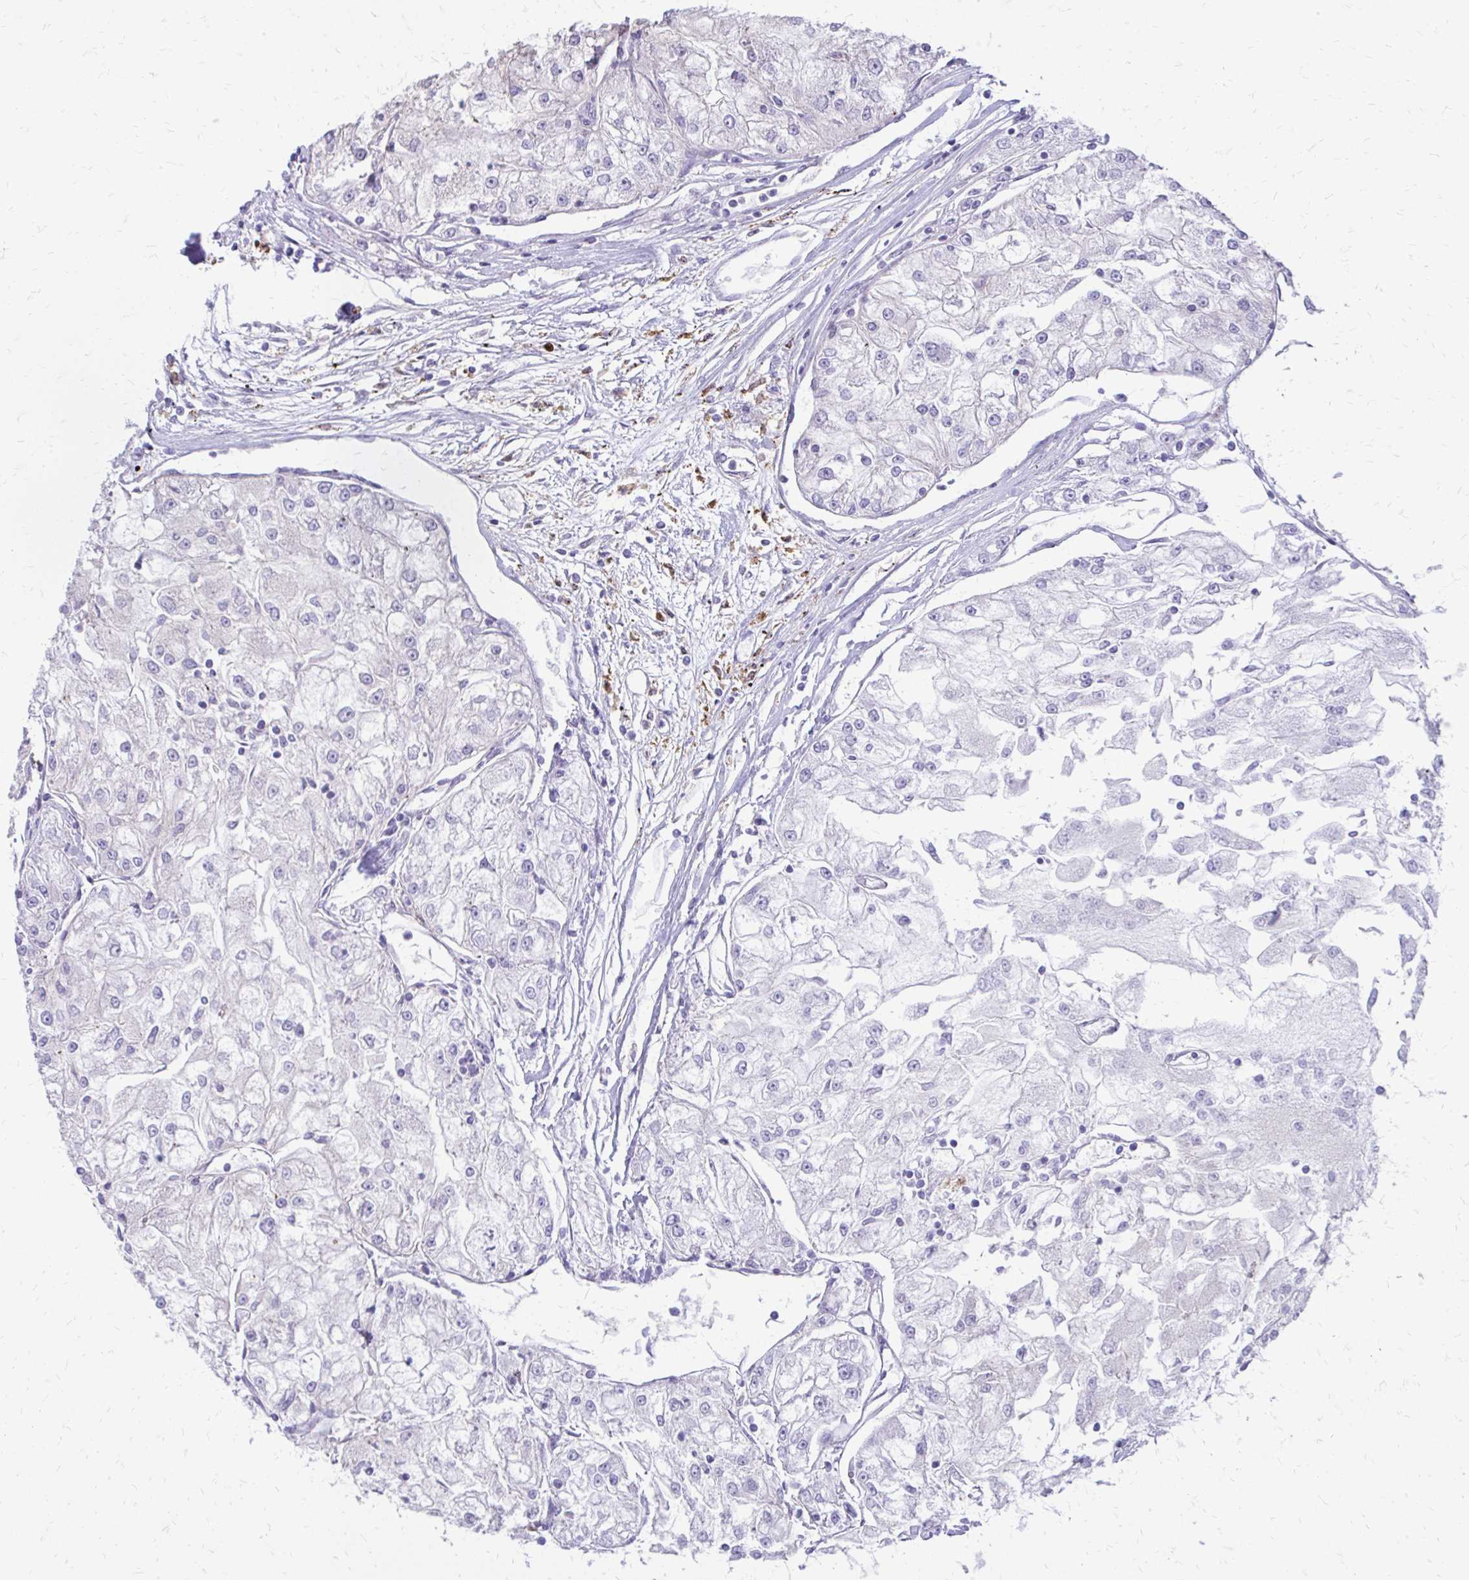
{"staining": {"intensity": "negative", "quantity": "none", "location": "none"}, "tissue": "renal cancer", "cell_type": "Tumor cells", "image_type": "cancer", "snomed": [{"axis": "morphology", "description": "Adenocarcinoma, NOS"}, {"axis": "topography", "description": "Kidney"}], "caption": "Renal cancer was stained to show a protein in brown. There is no significant staining in tumor cells.", "gene": "SIGLEC11", "patient": {"sex": "female", "age": 72}}